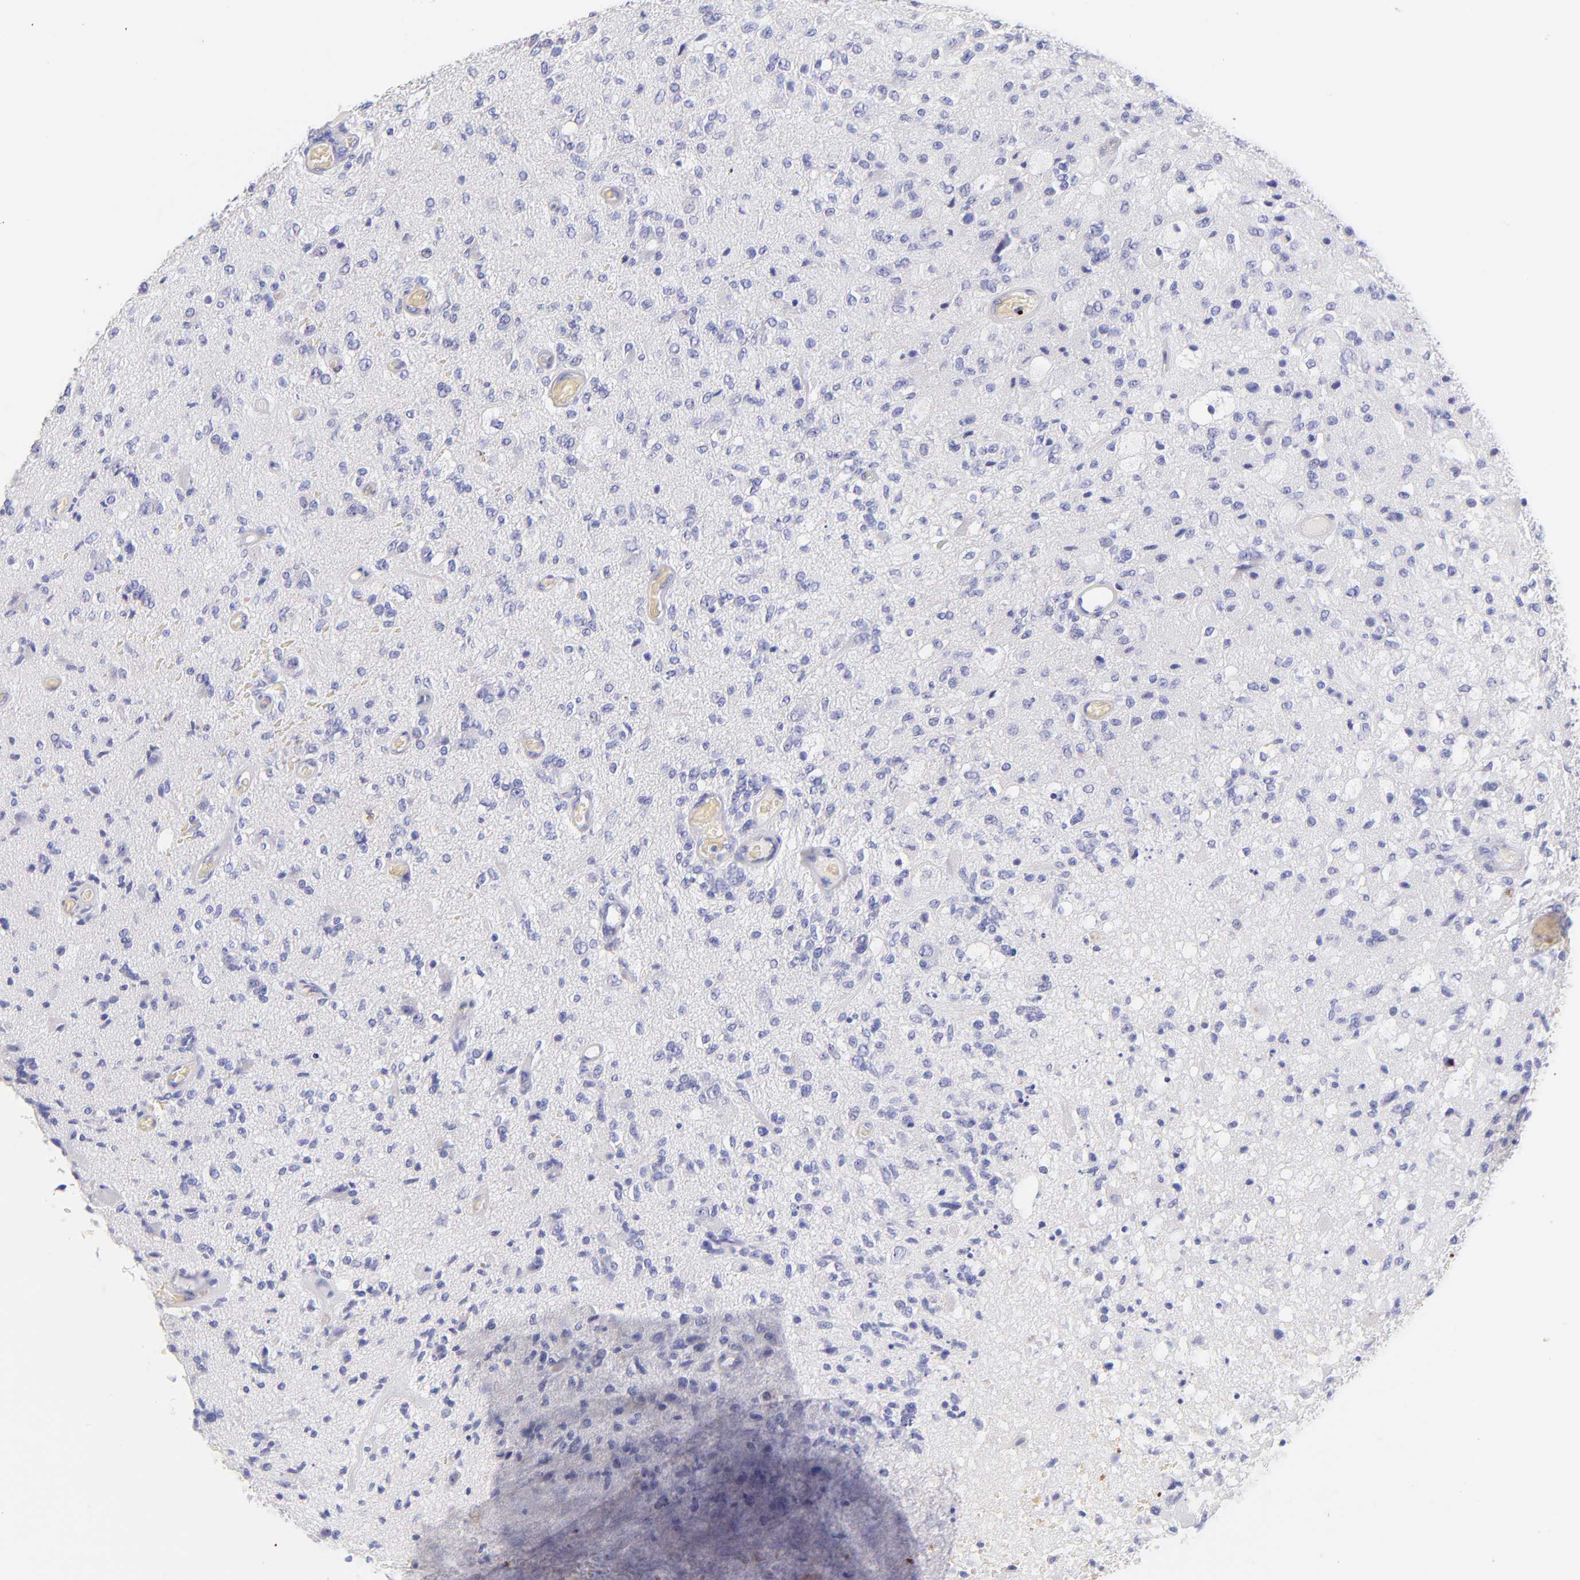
{"staining": {"intensity": "negative", "quantity": "none", "location": "none"}, "tissue": "glioma", "cell_type": "Tumor cells", "image_type": "cancer", "snomed": [{"axis": "morphology", "description": "Normal tissue, NOS"}, {"axis": "morphology", "description": "Glioma, malignant, High grade"}, {"axis": "topography", "description": "Cerebral cortex"}], "caption": "Tumor cells show no significant protein expression in malignant glioma (high-grade). (DAB (3,3'-diaminobenzidine) immunohistochemistry, high magnification).", "gene": "FRMPD3", "patient": {"sex": "male", "age": 77}}